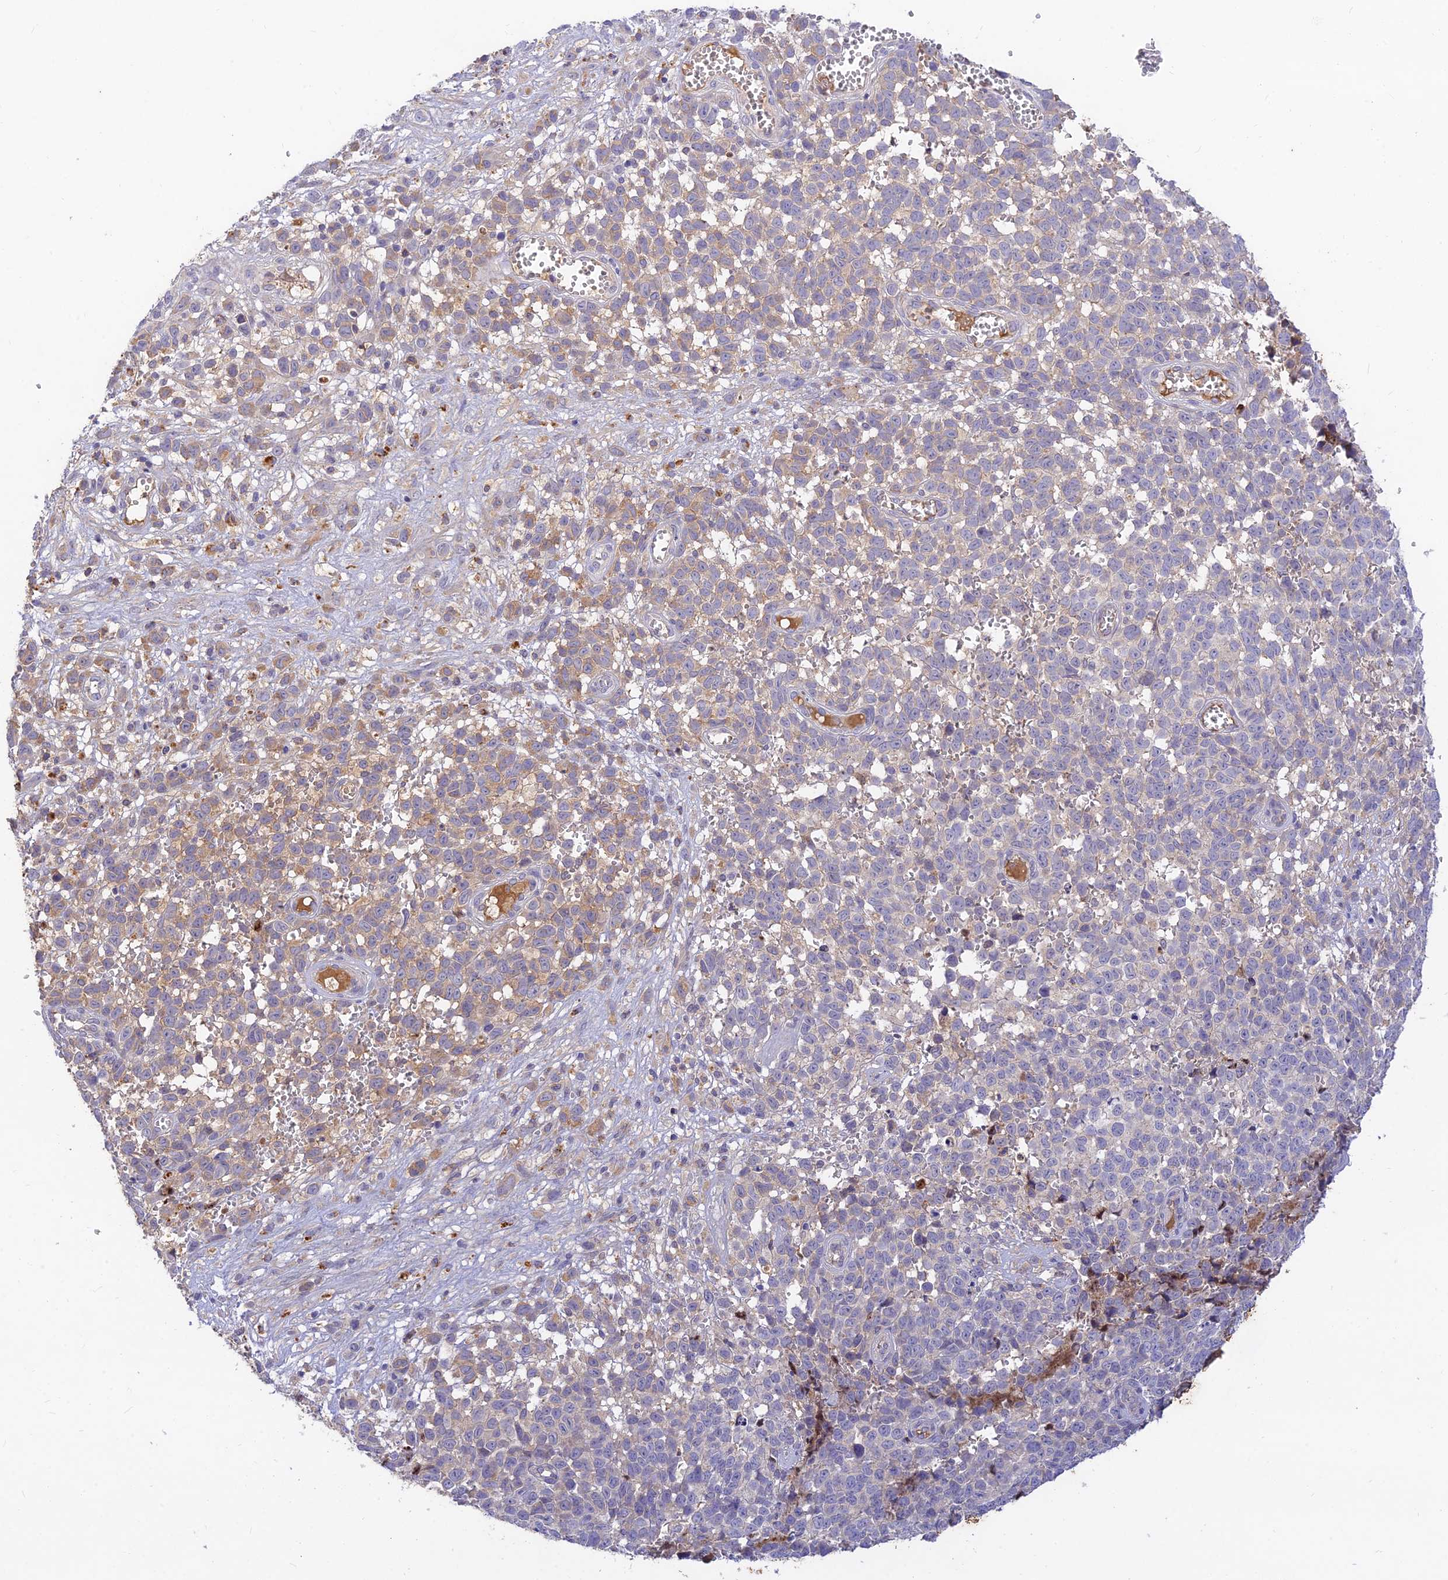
{"staining": {"intensity": "weak", "quantity": "<25%", "location": "cytoplasmic/membranous"}, "tissue": "melanoma", "cell_type": "Tumor cells", "image_type": "cancer", "snomed": [{"axis": "morphology", "description": "Malignant melanoma, NOS"}, {"axis": "topography", "description": "Nose, NOS"}], "caption": "High power microscopy micrograph of an IHC image of malignant melanoma, revealing no significant positivity in tumor cells. (DAB immunohistochemistry visualized using brightfield microscopy, high magnification).", "gene": "ACSM5", "patient": {"sex": "female", "age": 48}}